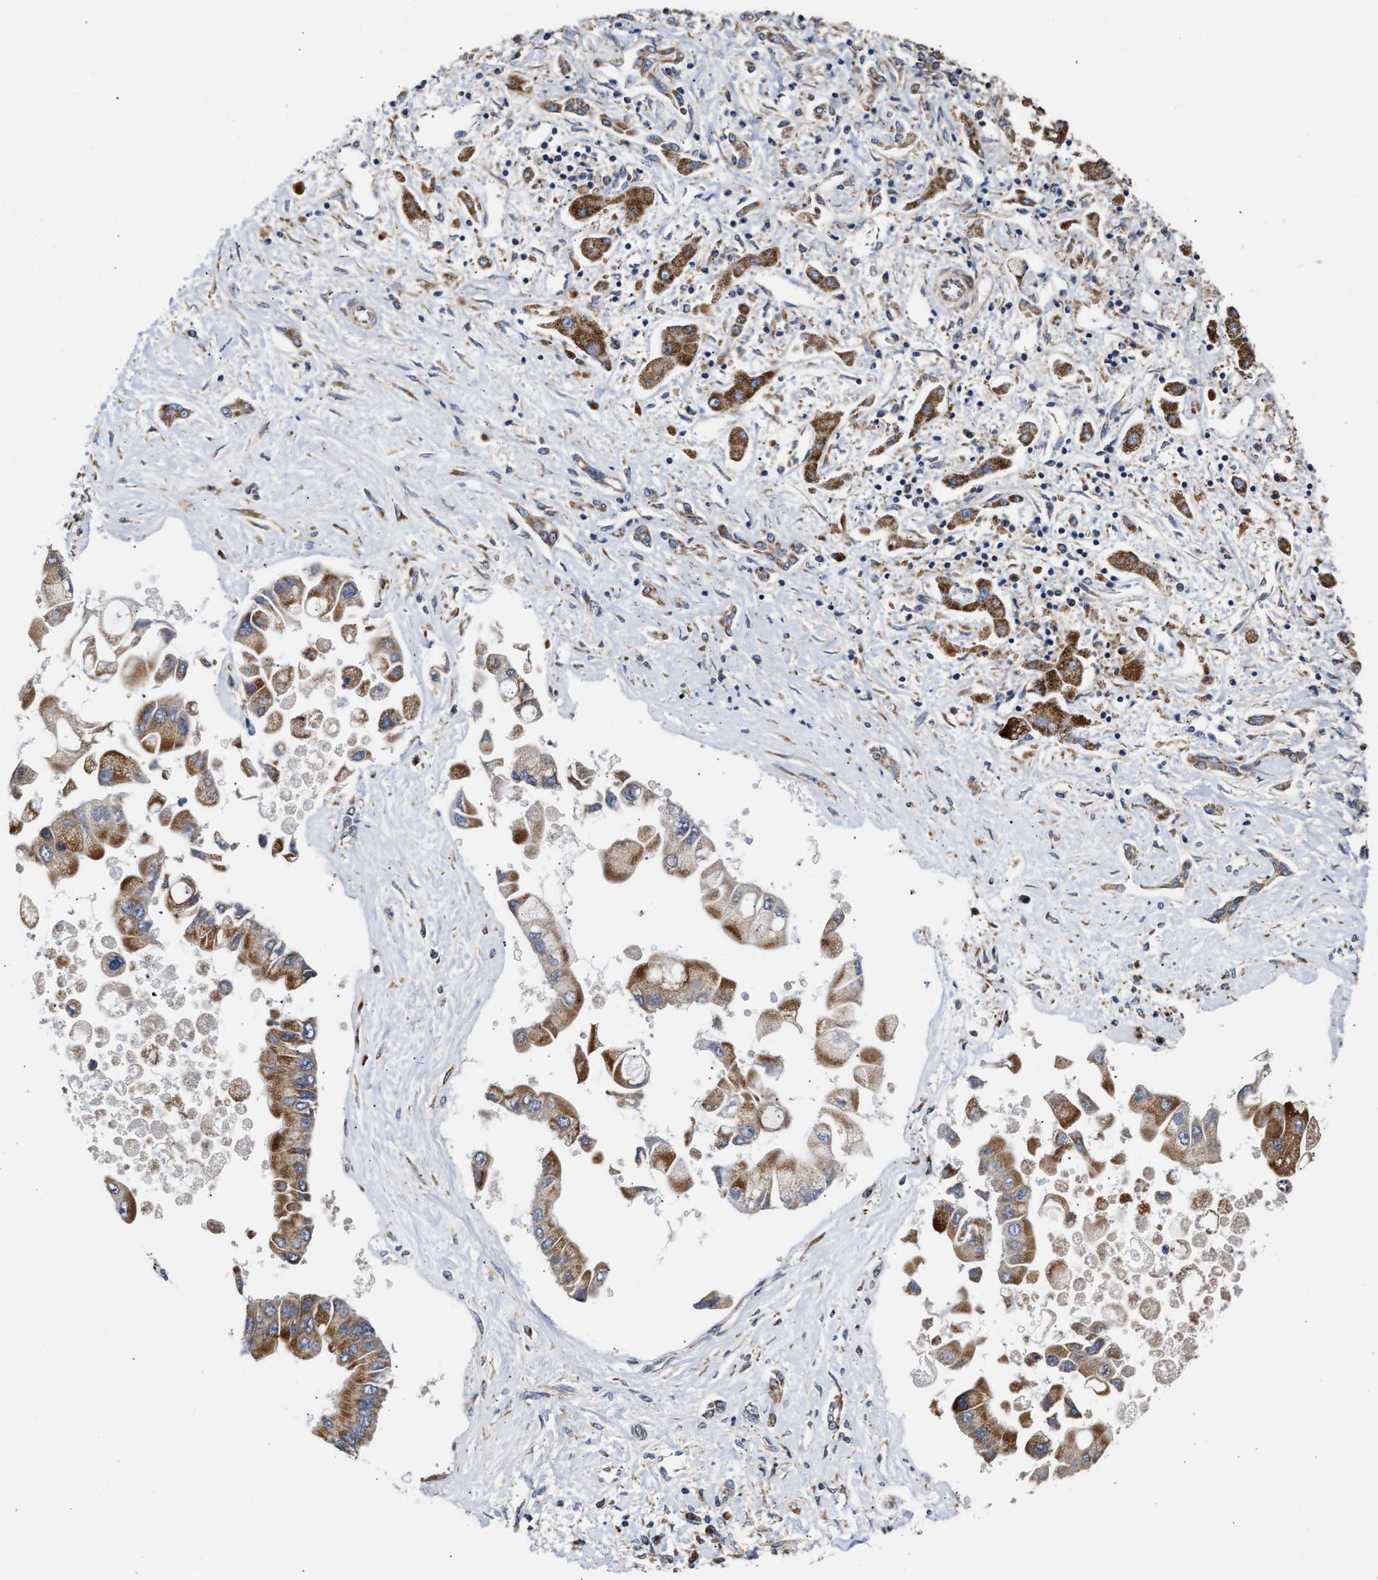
{"staining": {"intensity": "moderate", "quantity": ">75%", "location": "cytoplasmic/membranous"}, "tissue": "liver cancer", "cell_type": "Tumor cells", "image_type": "cancer", "snomed": [{"axis": "morphology", "description": "Cholangiocarcinoma"}, {"axis": "topography", "description": "Liver"}], "caption": "About >75% of tumor cells in liver cancer reveal moderate cytoplasmic/membranous protein staining as visualized by brown immunohistochemical staining.", "gene": "MALSU1", "patient": {"sex": "male", "age": 50}}